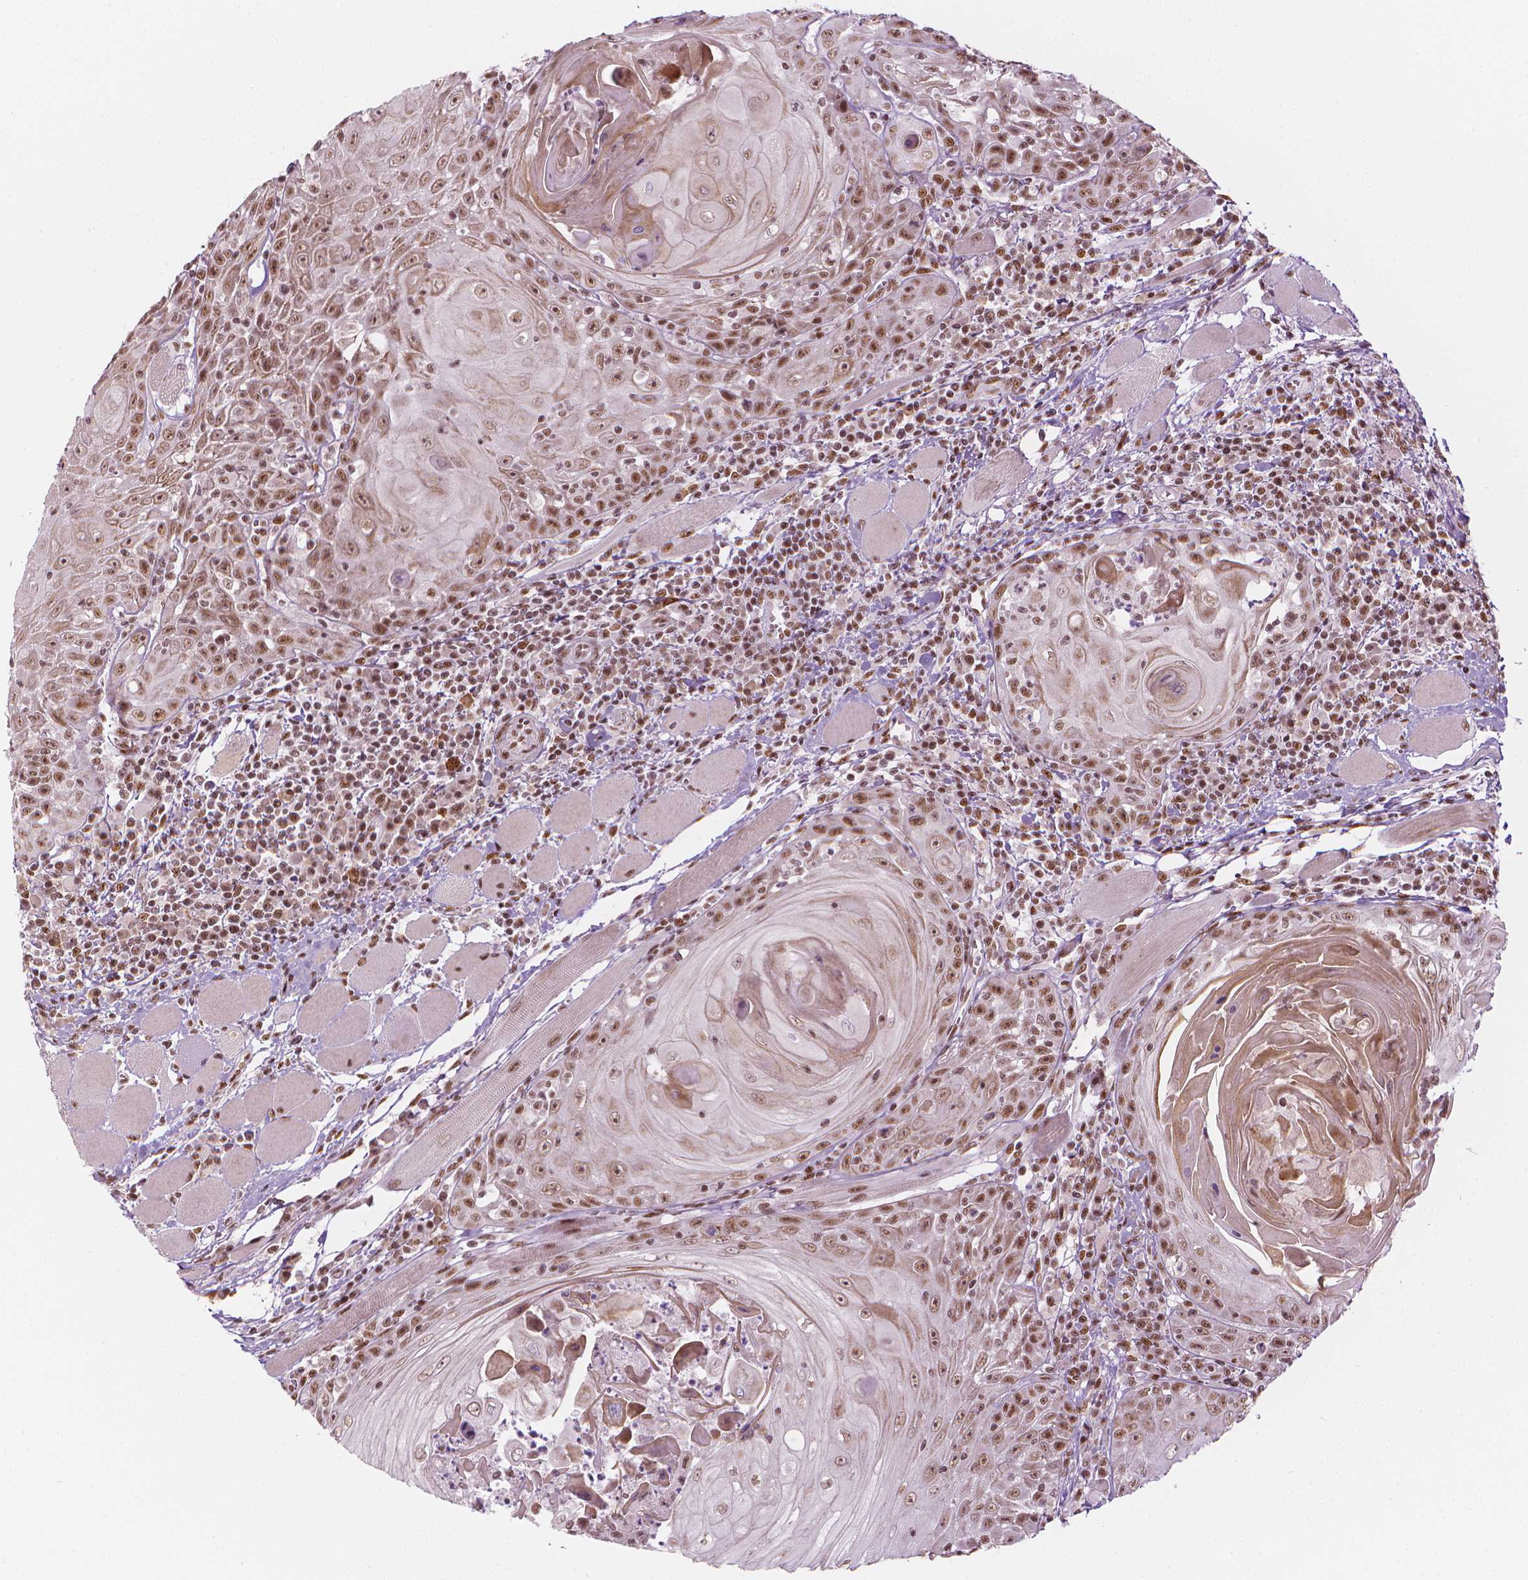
{"staining": {"intensity": "moderate", "quantity": ">75%", "location": "nuclear"}, "tissue": "head and neck cancer", "cell_type": "Tumor cells", "image_type": "cancer", "snomed": [{"axis": "morphology", "description": "Squamous cell carcinoma, NOS"}, {"axis": "topography", "description": "Head-Neck"}], "caption": "The histopathology image shows immunohistochemical staining of head and neck cancer. There is moderate nuclear positivity is identified in about >75% of tumor cells.", "gene": "ELF2", "patient": {"sex": "male", "age": 52}}